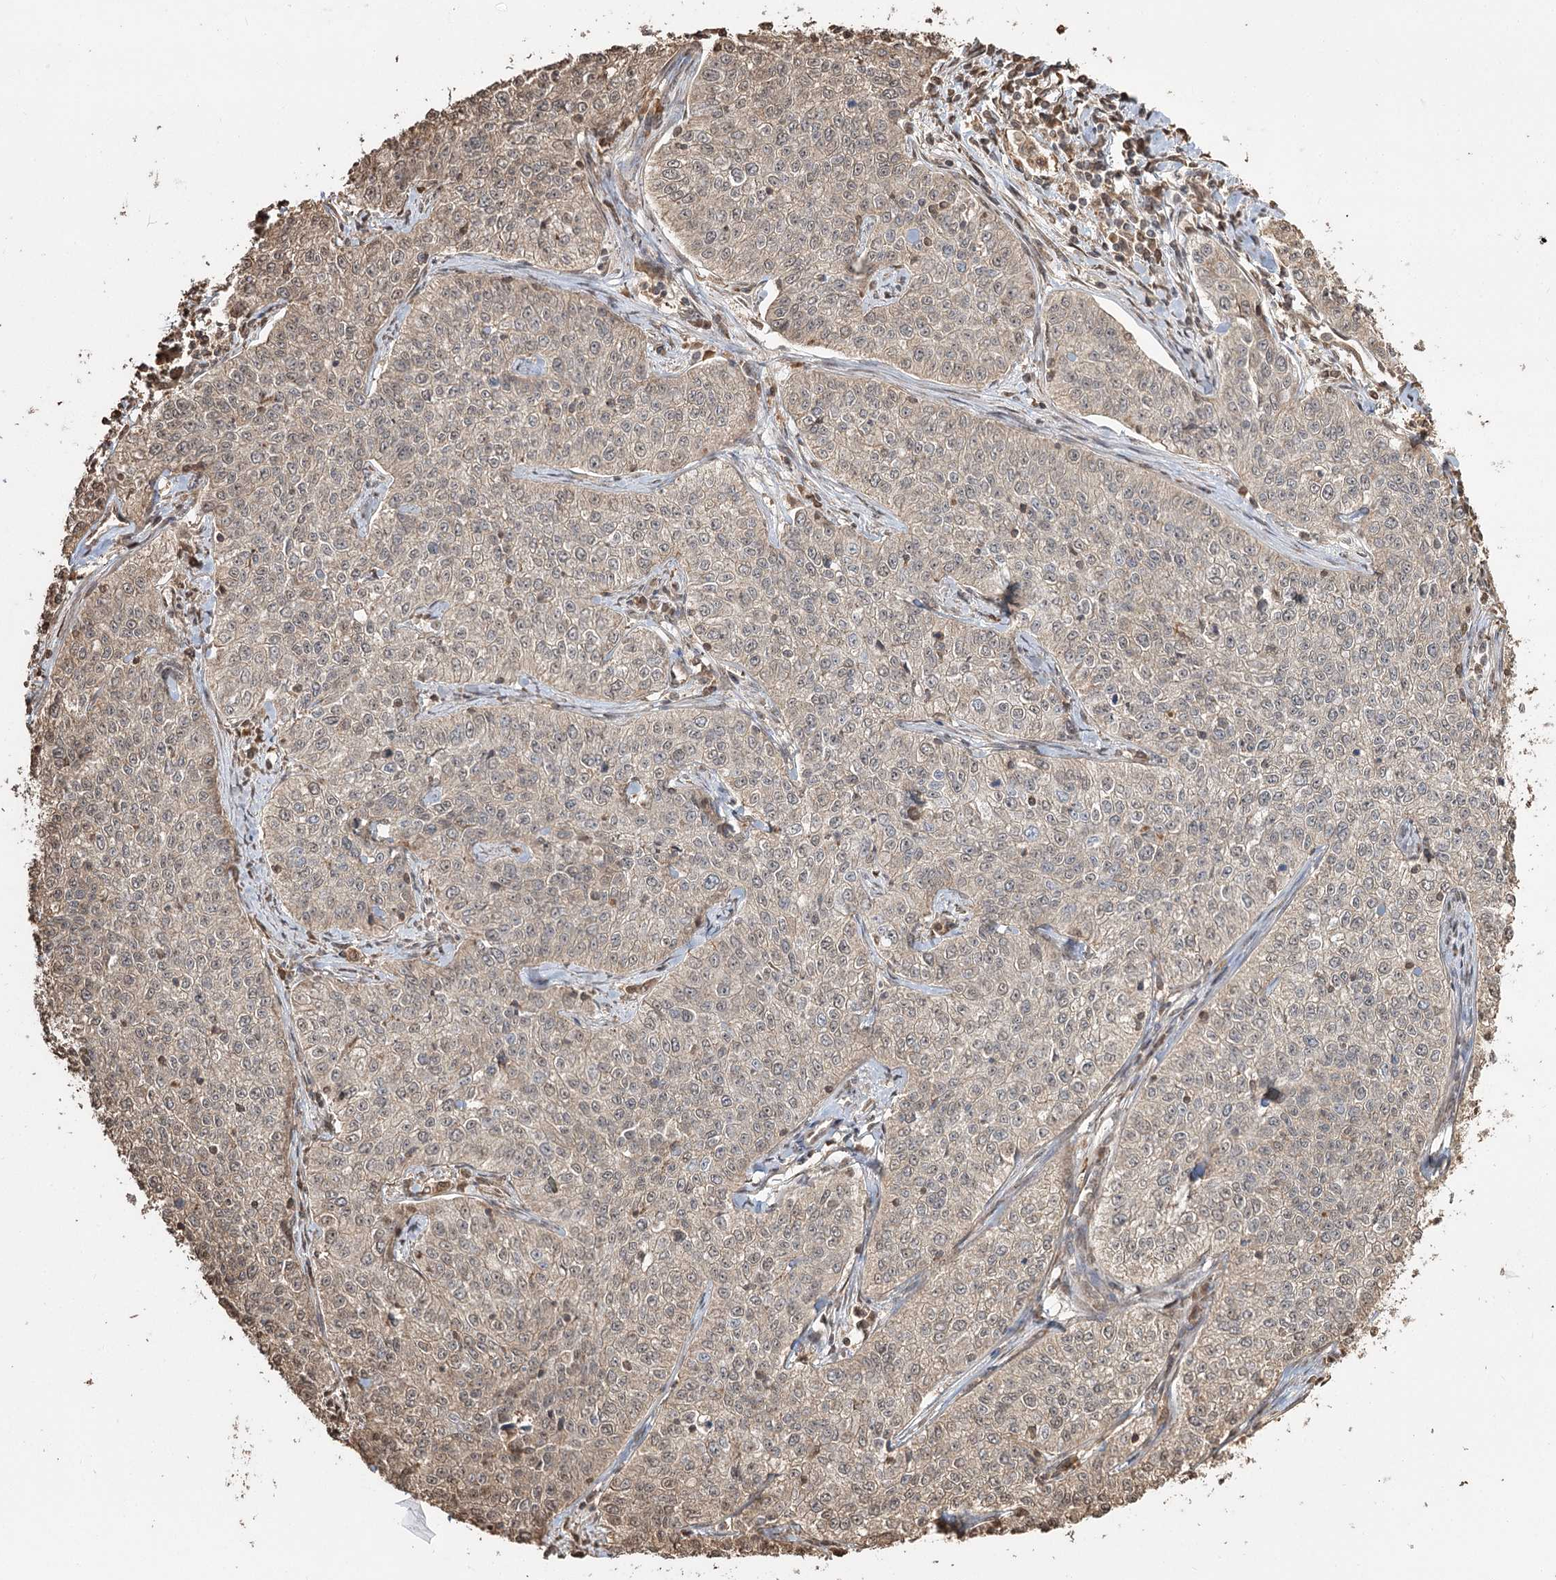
{"staining": {"intensity": "weak", "quantity": "<25%", "location": "cytoplasmic/membranous"}, "tissue": "cervical cancer", "cell_type": "Tumor cells", "image_type": "cancer", "snomed": [{"axis": "morphology", "description": "Squamous cell carcinoma, NOS"}, {"axis": "topography", "description": "Cervix"}], "caption": "High power microscopy histopathology image of an immunohistochemistry (IHC) image of cervical cancer, revealing no significant positivity in tumor cells.", "gene": "PLCH1", "patient": {"sex": "female", "age": 35}}